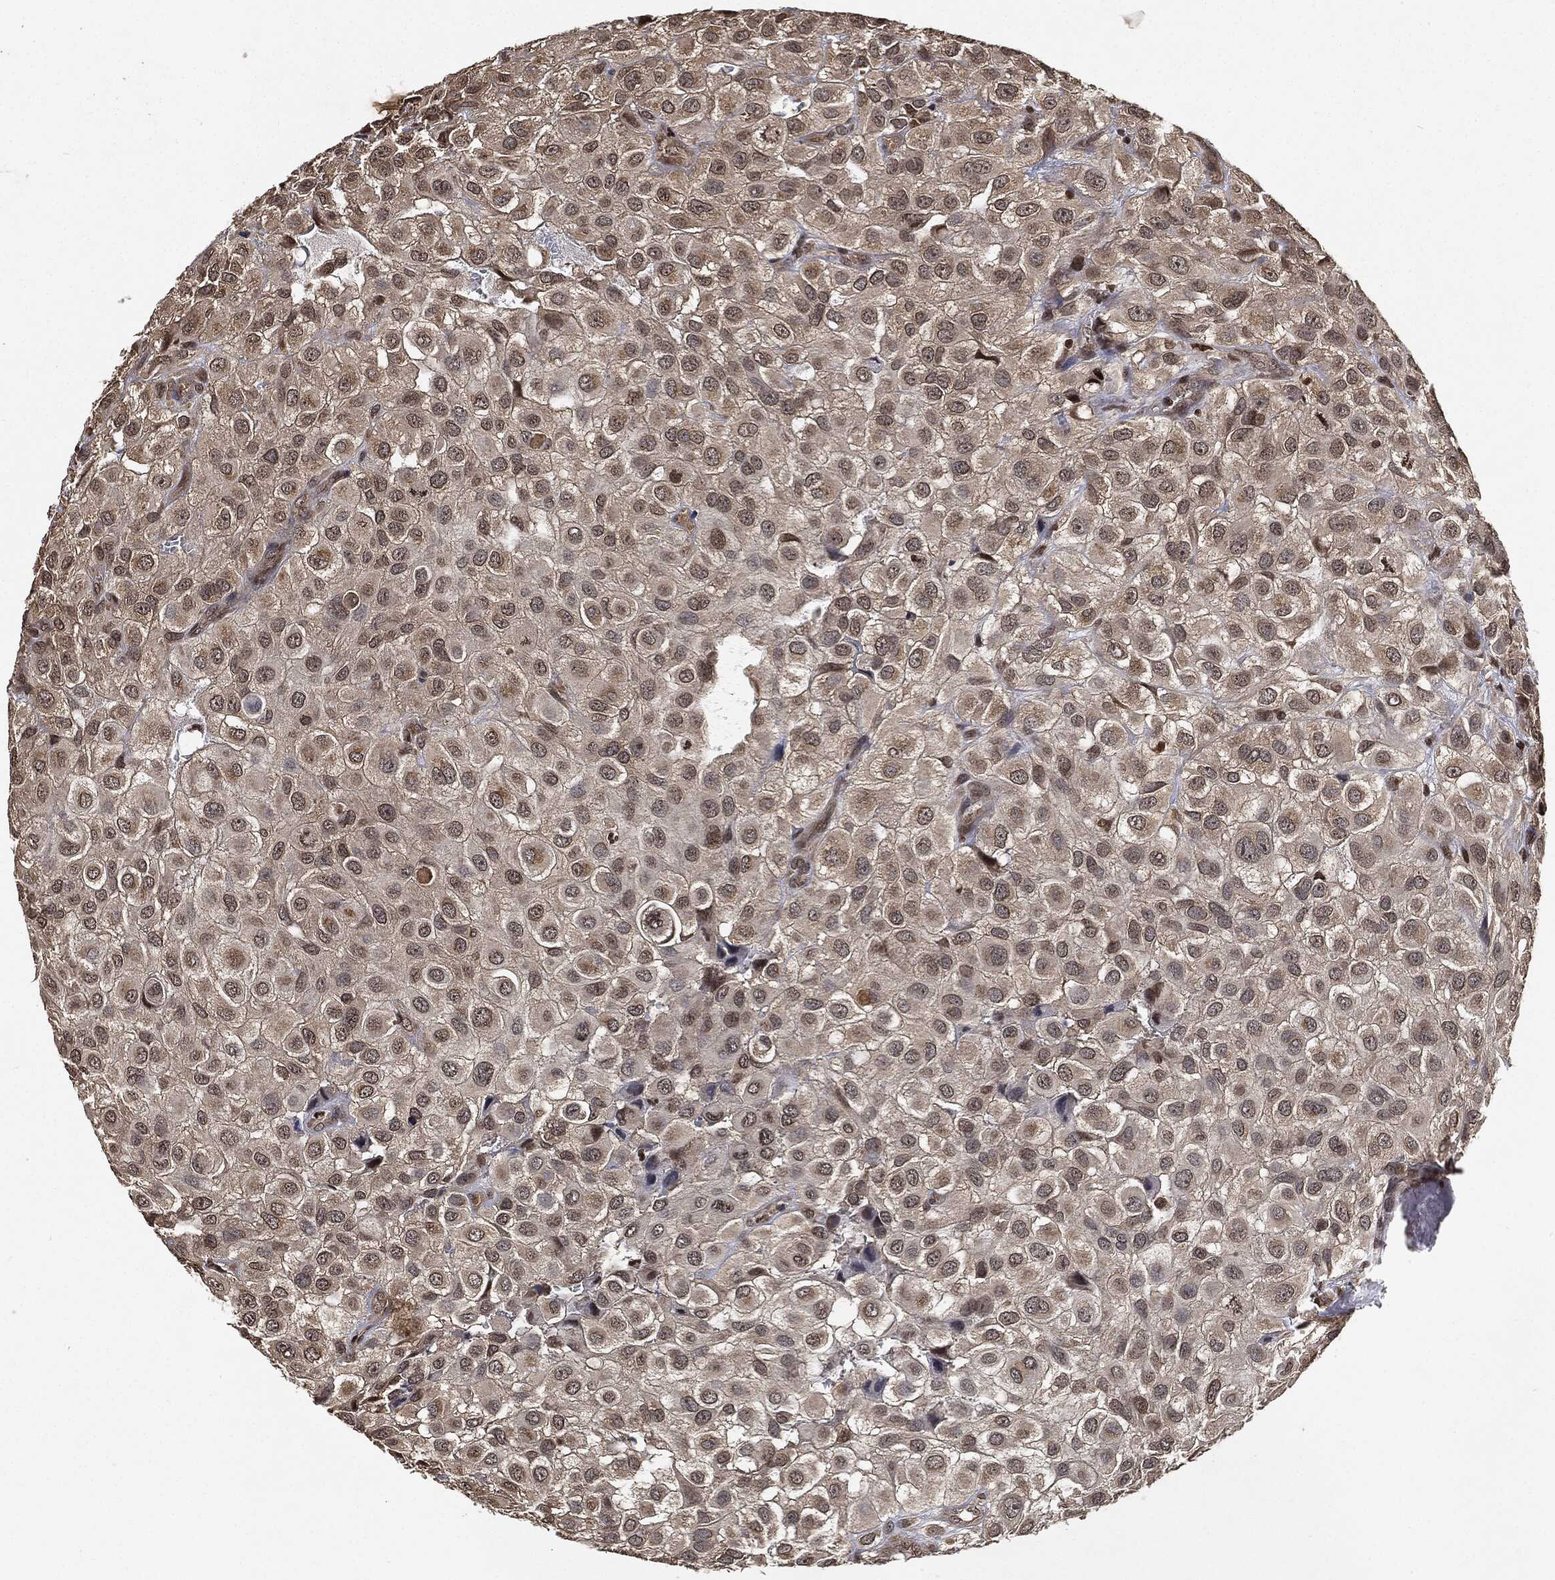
{"staining": {"intensity": "weak", "quantity": "<25%", "location": "cytoplasmic/membranous,nuclear"}, "tissue": "urothelial cancer", "cell_type": "Tumor cells", "image_type": "cancer", "snomed": [{"axis": "morphology", "description": "Urothelial carcinoma, High grade"}, {"axis": "topography", "description": "Urinary bladder"}], "caption": "Histopathology image shows no protein staining in tumor cells of urothelial carcinoma (high-grade) tissue.", "gene": "PDK1", "patient": {"sex": "male", "age": 56}}